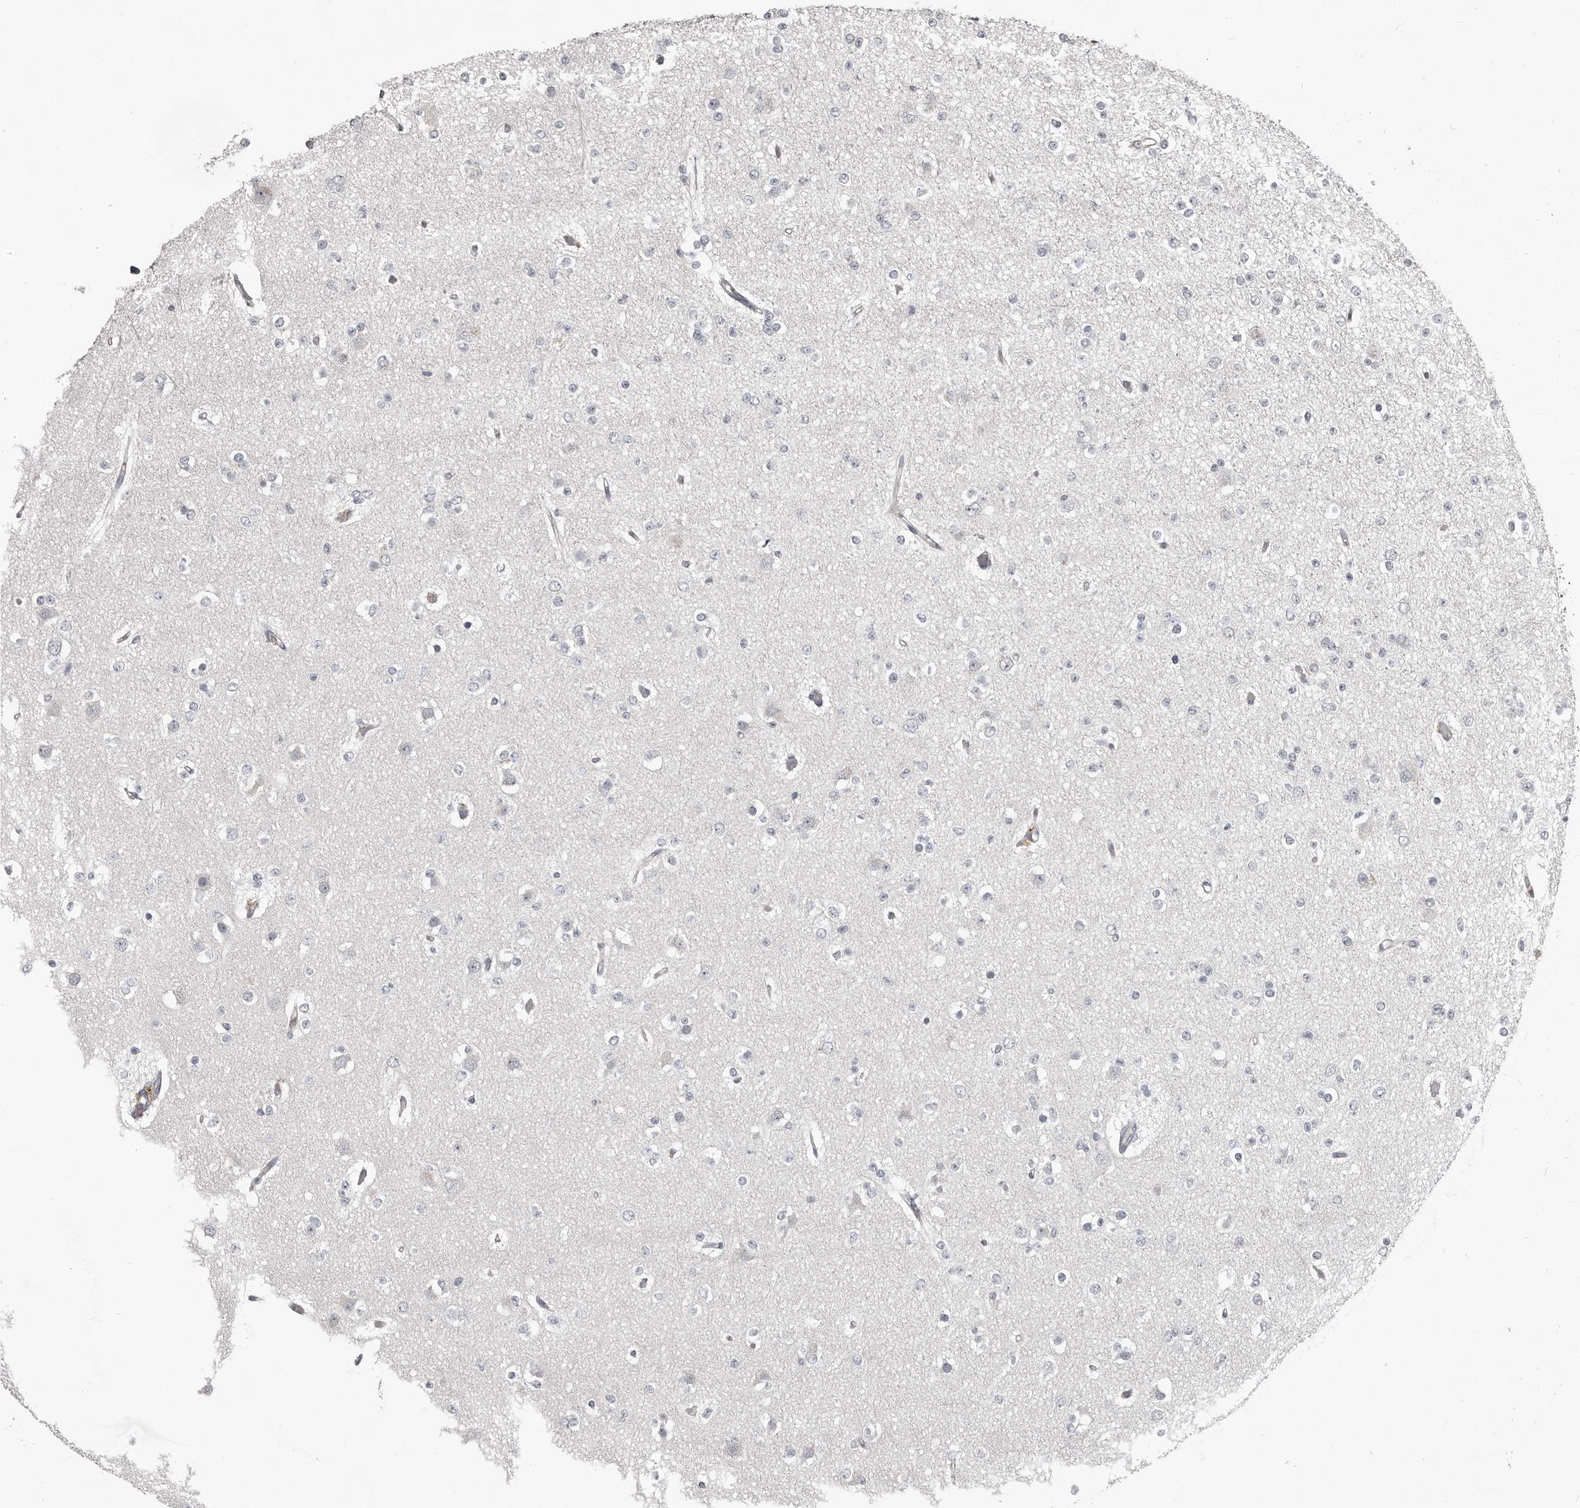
{"staining": {"intensity": "negative", "quantity": "none", "location": "none"}, "tissue": "glioma", "cell_type": "Tumor cells", "image_type": "cancer", "snomed": [{"axis": "morphology", "description": "Glioma, malignant, Low grade"}, {"axis": "topography", "description": "Brain"}], "caption": "IHC image of low-grade glioma (malignant) stained for a protein (brown), which displays no positivity in tumor cells.", "gene": "CA6", "patient": {"sex": "female", "age": 22}}